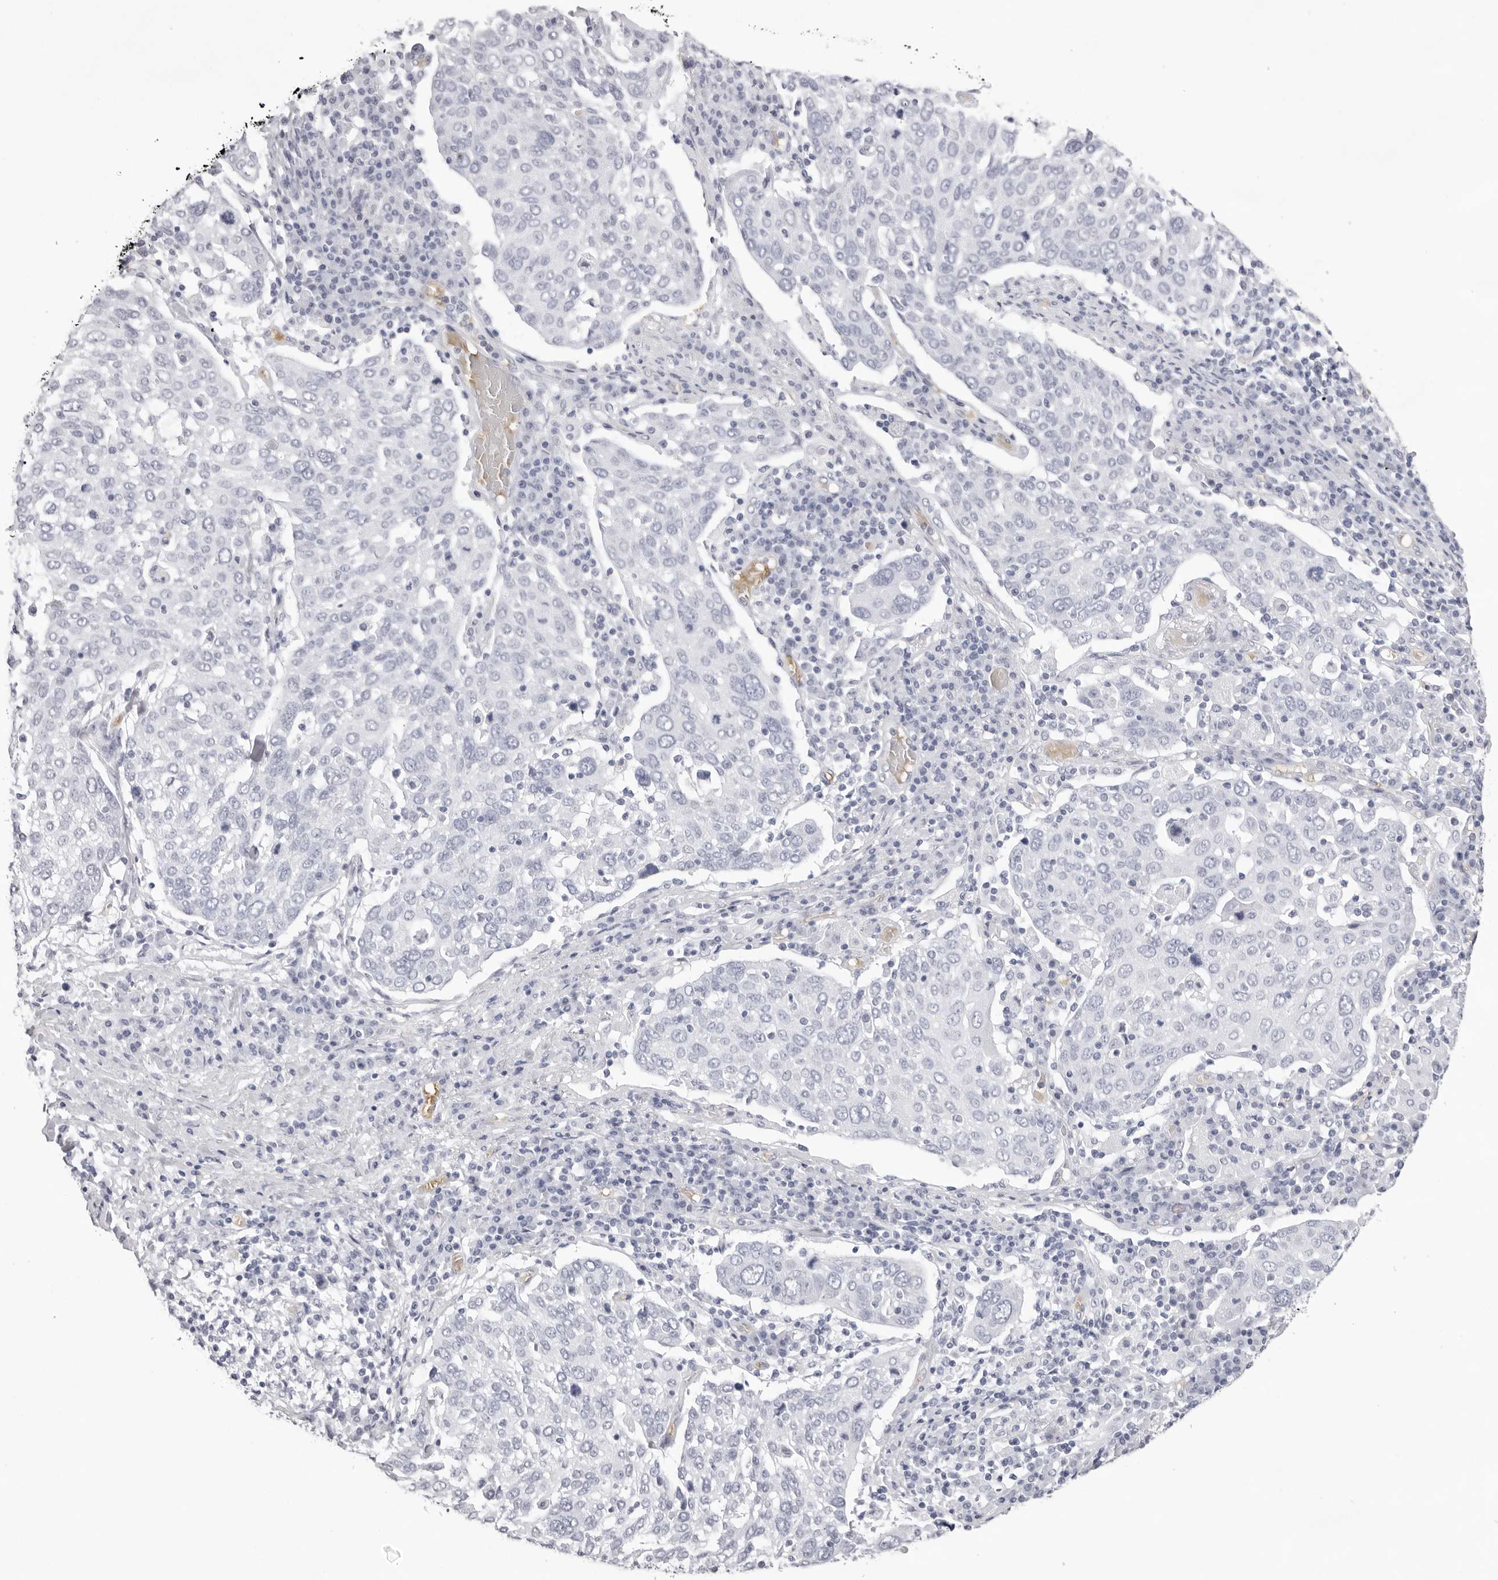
{"staining": {"intensity": "negative", "quantity": "none", "location": "none"}, "tissue": "lung cancer", "cell_type": "Tumor cells", "image_type": "cancer", "snomed": [{"axis": "morphology", "description": "Squamous cell carcinoma, NOS"}, {"axis": "topography", "description": "Lung"}], "caption": "Image shows no significant protein expression in tumor cells of lung cancer (squamous cell carcinoma).", "gene": "SPTA1", "patient": {"sex": "male", "age": 65}}